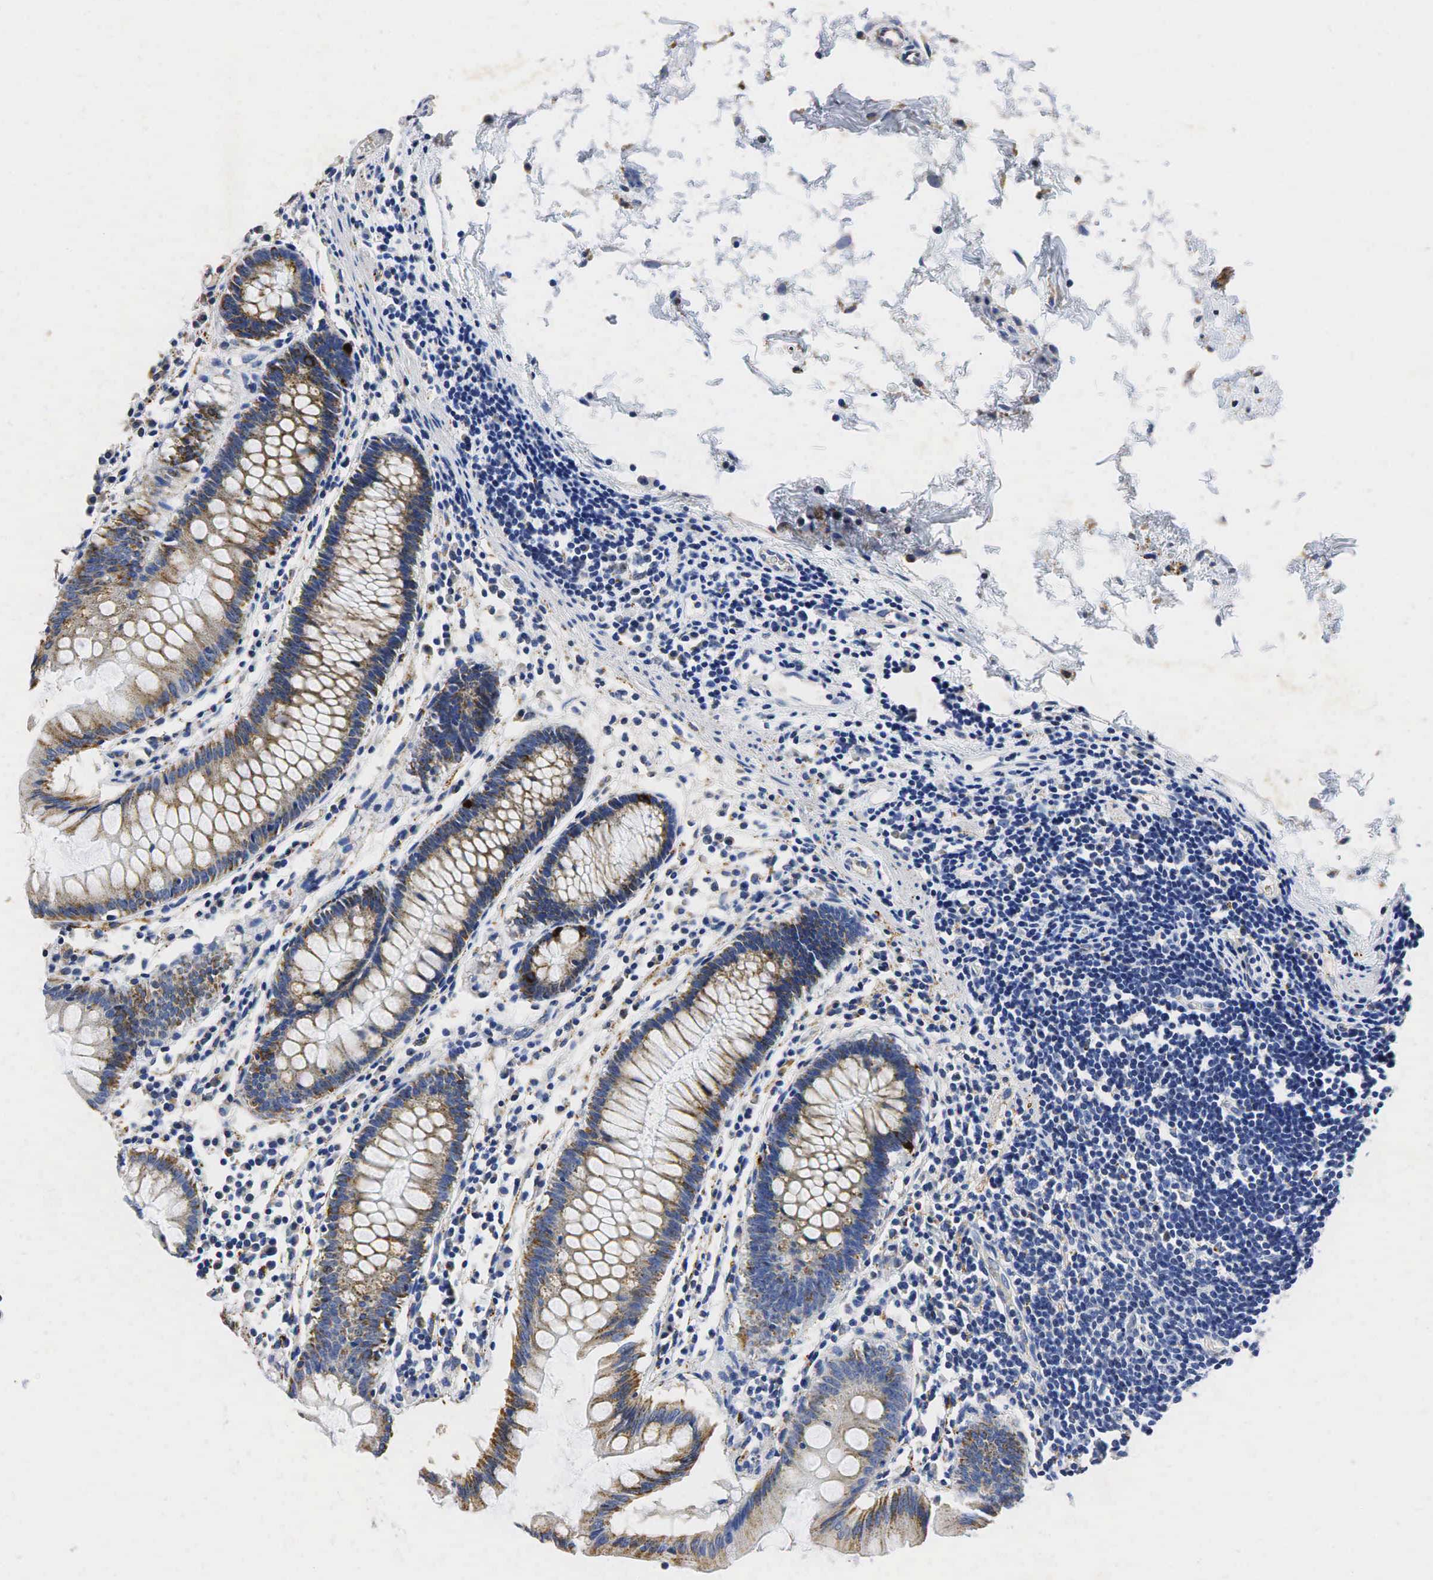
{"staining": {"intensity": "weak", "quantity": "25%-75%", "location": "cytoplasmic/membranous"}, "tissue": "colon", "cell_type": "Endothelial cells", "image_type": "normal", "snomed": [{"axis": "morphology", "description": "Normal tissue, NOS"}, {"axis": "topography", "description": "Colon"}], "caption": "Colon stained for a protein exhibits weak cytoplasmic/membranous positivity in endothelial cells.", "gene": "SYP", "patient": {"sex": "female", "age": 55}}